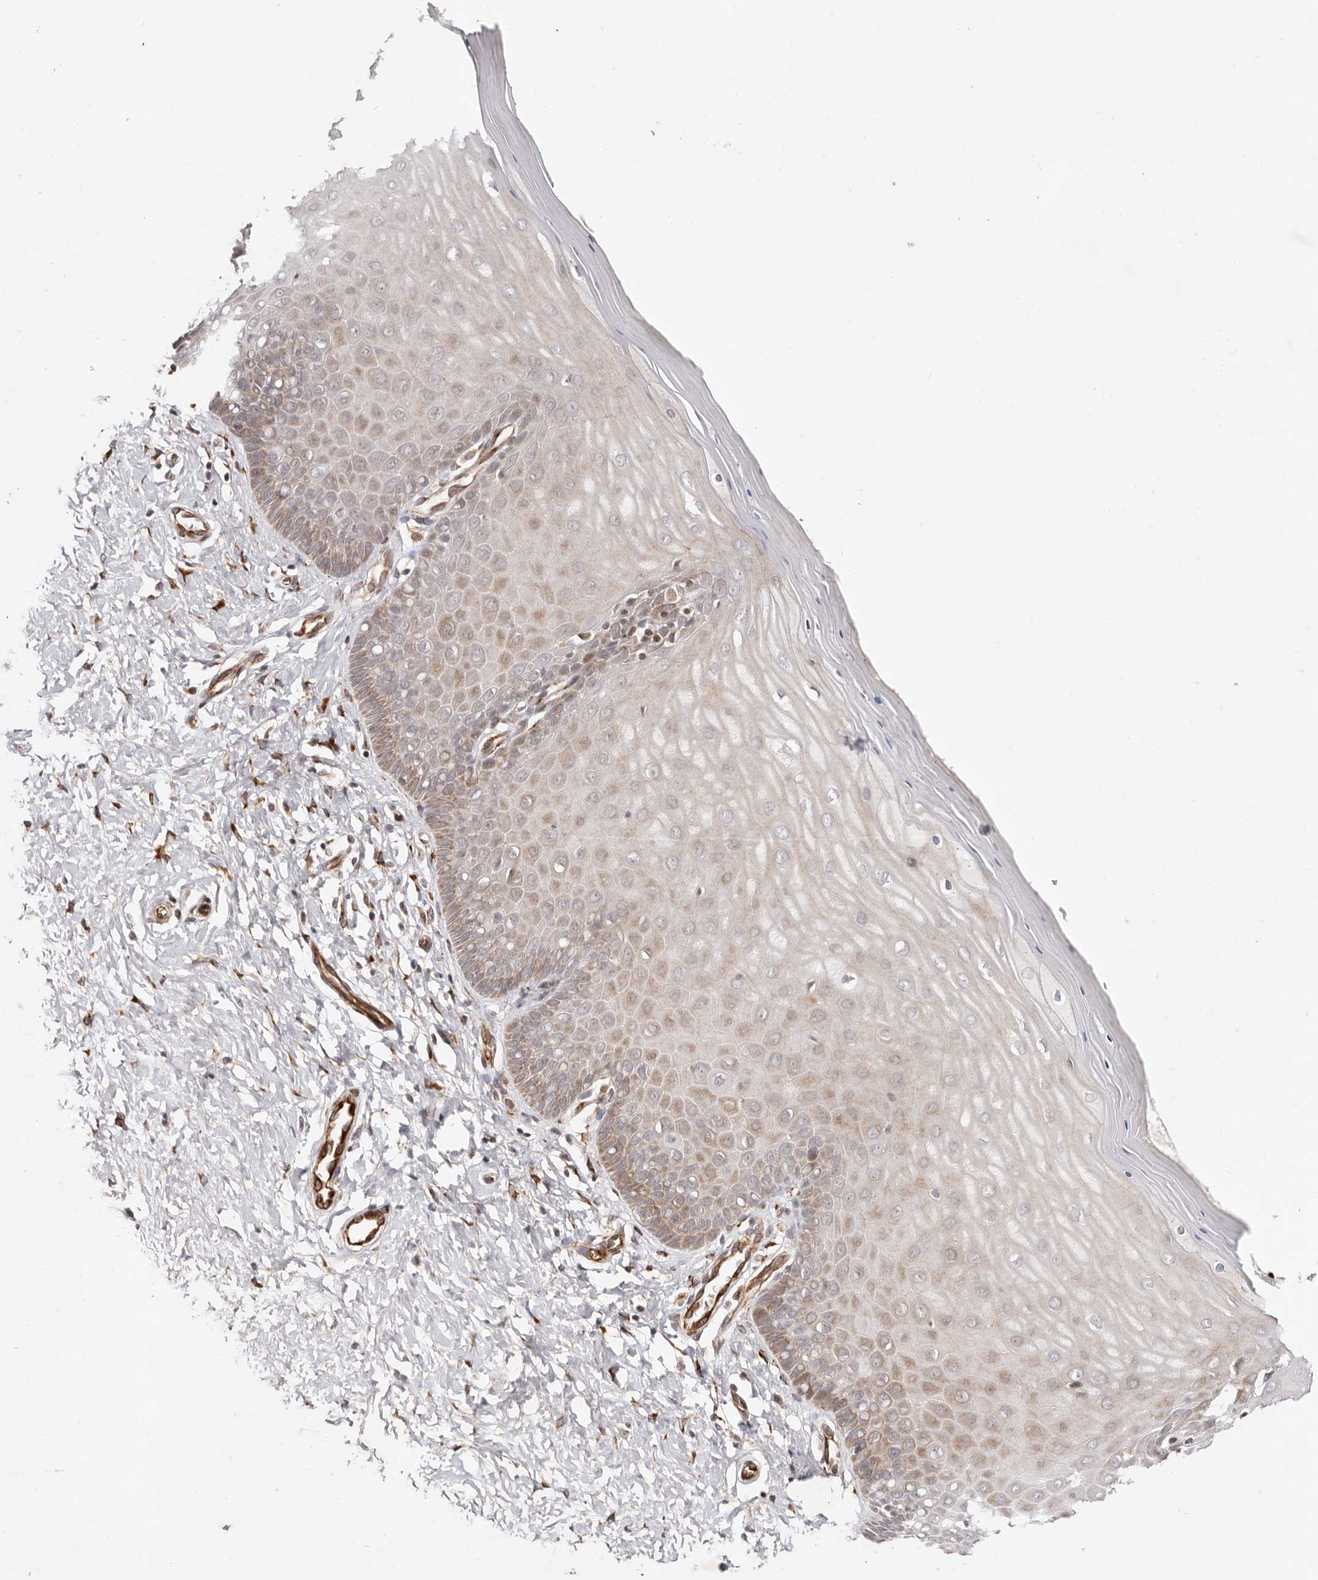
{"staining": {"intensity": "moderate", "quantity": "25%-75%", "location": "cytoplasmic/membranous,nuclear"}, "tissue": "cervix", "cell_type": "Glandular cells", "image_type": "normal", "snomed": [{"axis": "morphology", "description": "Normal tissue, NOS"}, {"axis": "topography", "description": "Cervix"}], "caption": "Brown immunohistochemical staining in unremarkable cervix shows moderate cytoplasmic/membranous,nuclear positivity in approximately 25%-75% of glandular cells. The staining is performed using DAB (3,3'-diaminobenzidine) brown chromogen to label protein expression. The nuclei are counter-stained blue using hematoxylin.", "gene": "BCL2L15", "patient": {"sex": "female", "age": 55}}